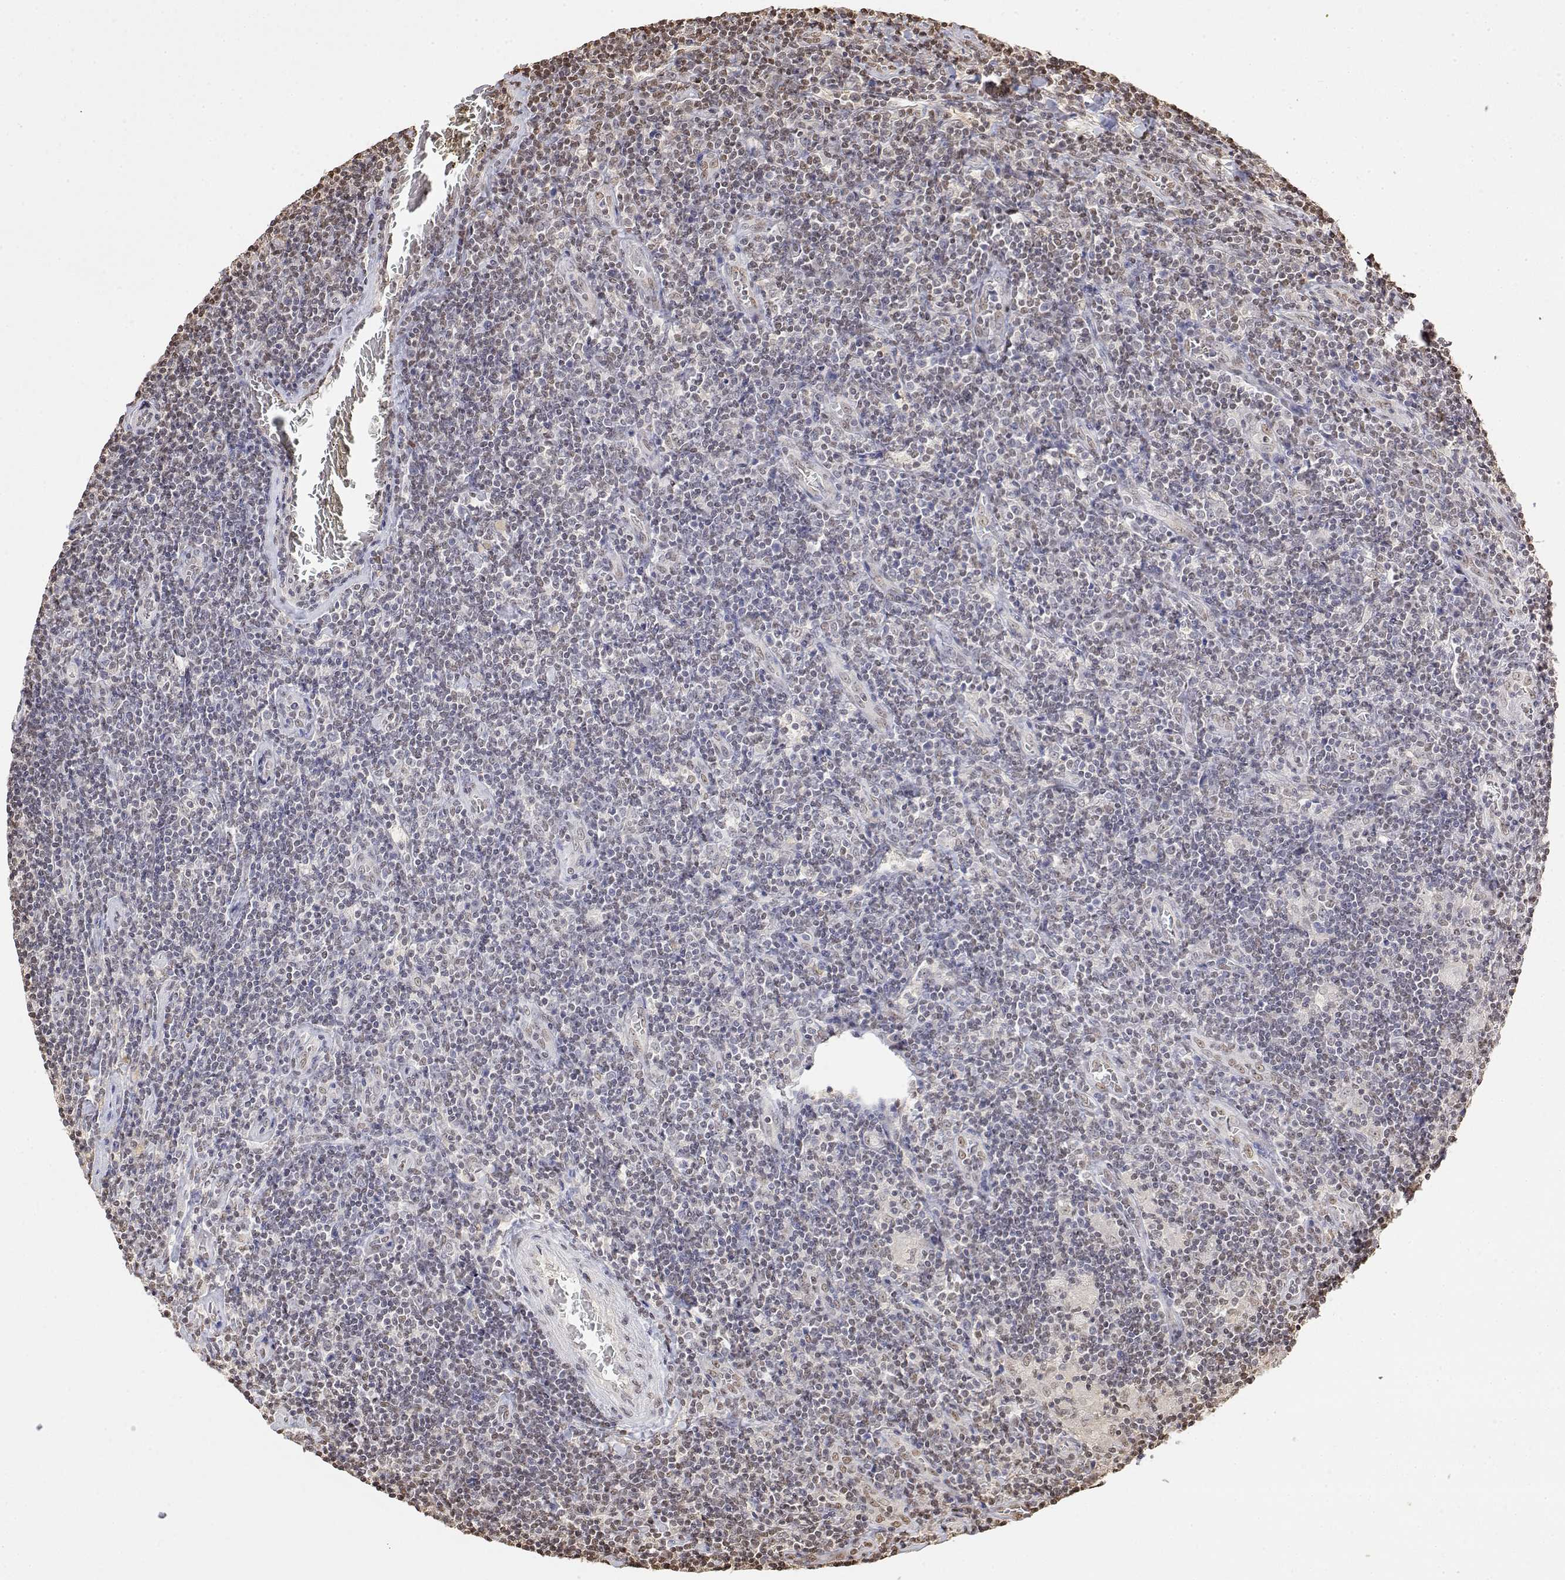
{"staining": {"intensity": "negative", "quantity": "none", "location": "none"}, "tissue": "lymphoma", "cell_type": "Tumor cells", "image_type": "cancer", "snomed": [{"axis": "morphology", "description": "Hodgkin's disease, NOS"}, {"axis": "topography", "description": "Lymph node"}], "caption": "Immunohistochemistry (IHC) micrograph of Hodgkin's disease stained for a protein (brown), which exhibits no positivity in tumor cells.", "gene": "TPI1", "patient": {"sex": "male", "age": 40}}